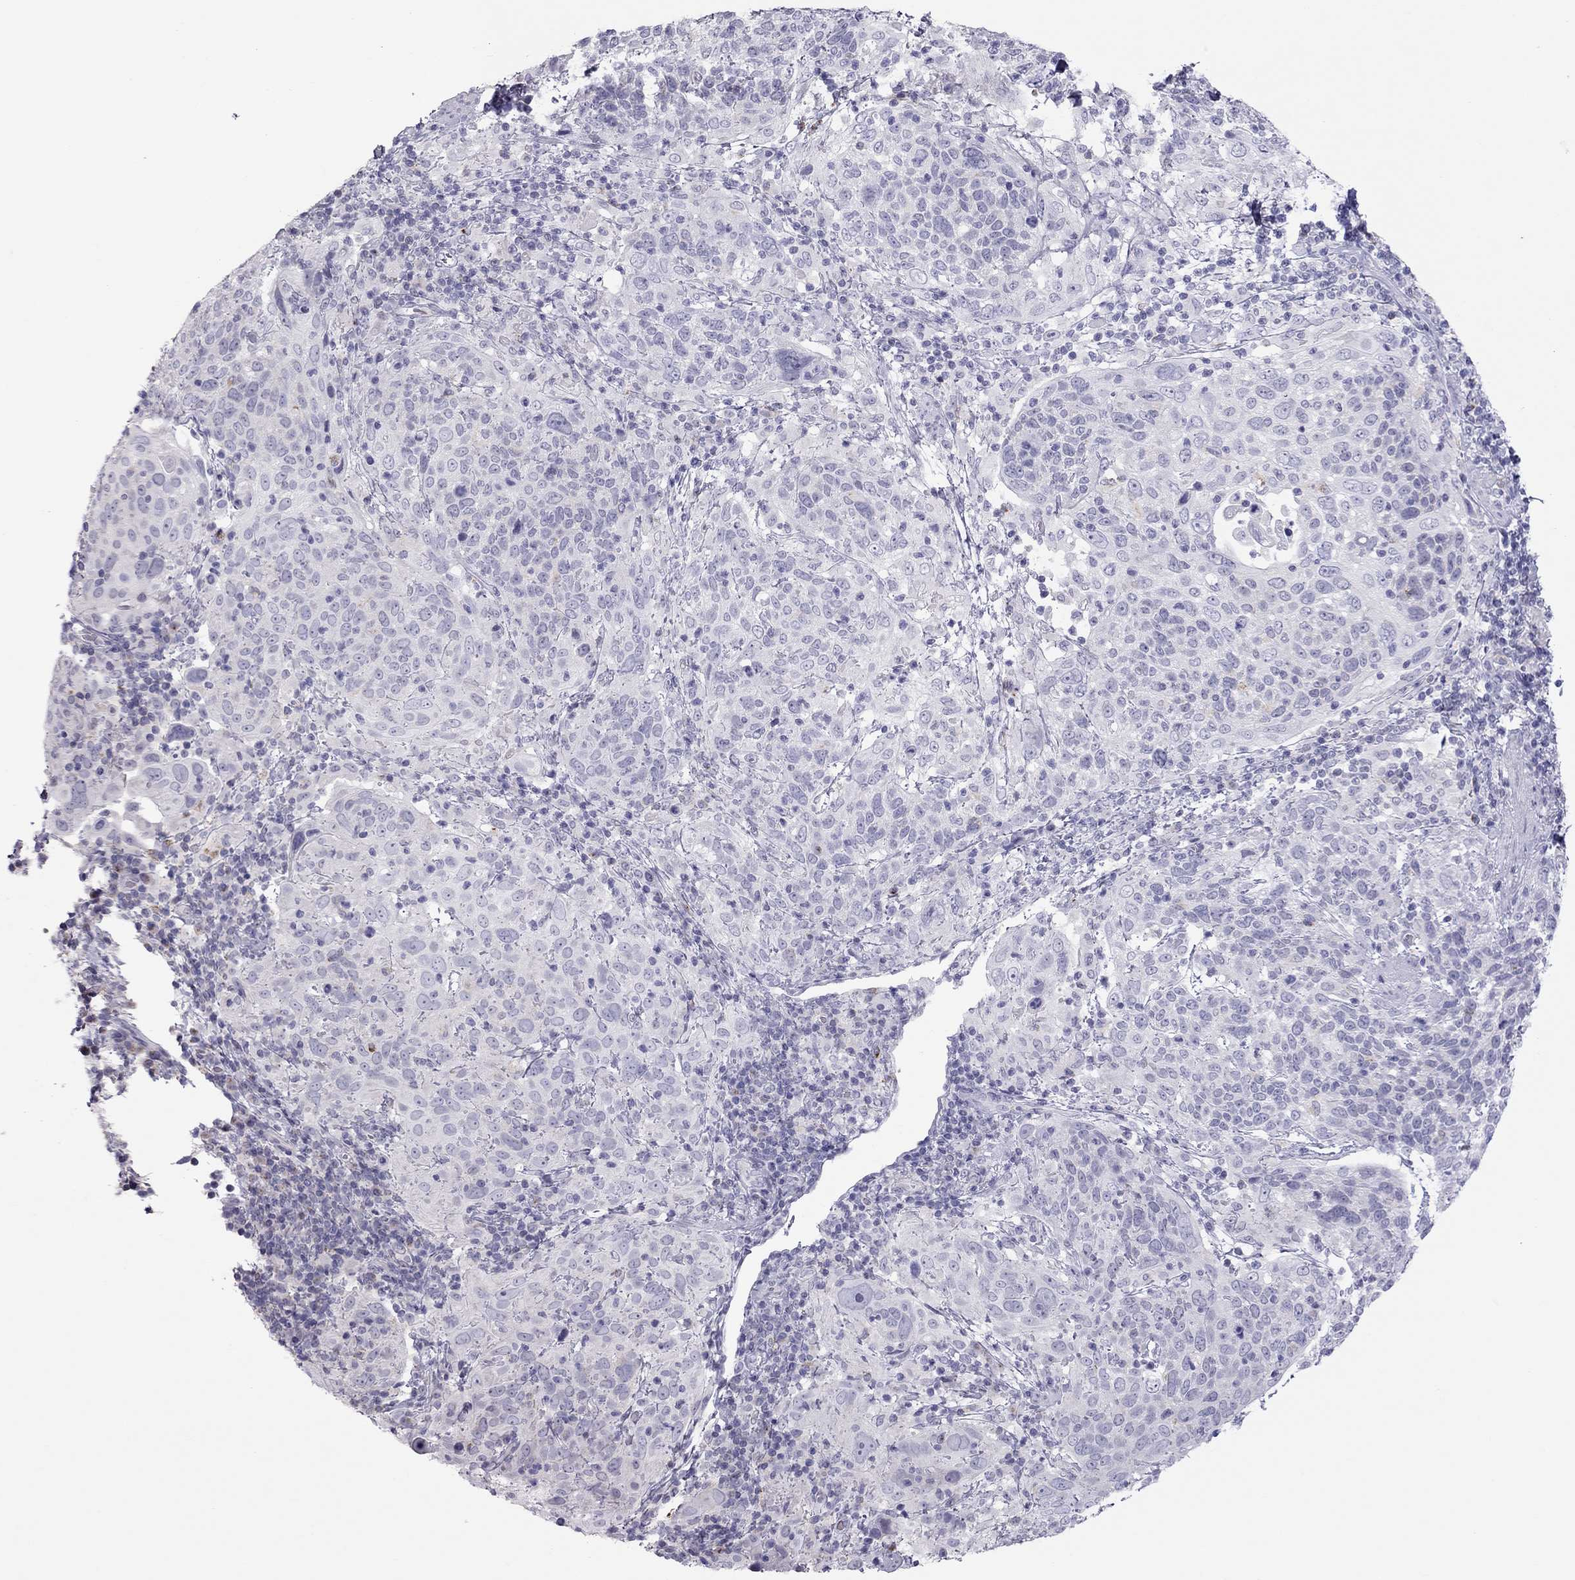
{"staining": {"intensity": "negative", "quantity": "none", "location": "none"}, "tissue": "cervical cancer", "cell_type": "Tumor cells", "image_type": "cancer", "snomed": [{"axis": "morphology", "description": "Squamous cell carcinoma, NOS"}, {"axis": "topography", "description": "Cervix"}], "caption": "Squamous cell carcinoma (cervical) was stained to show a protein in brown. There is no significant positivity in tumor cells.", "gene": "TEX14", "patient": {"sex": "female", "age": 61}}